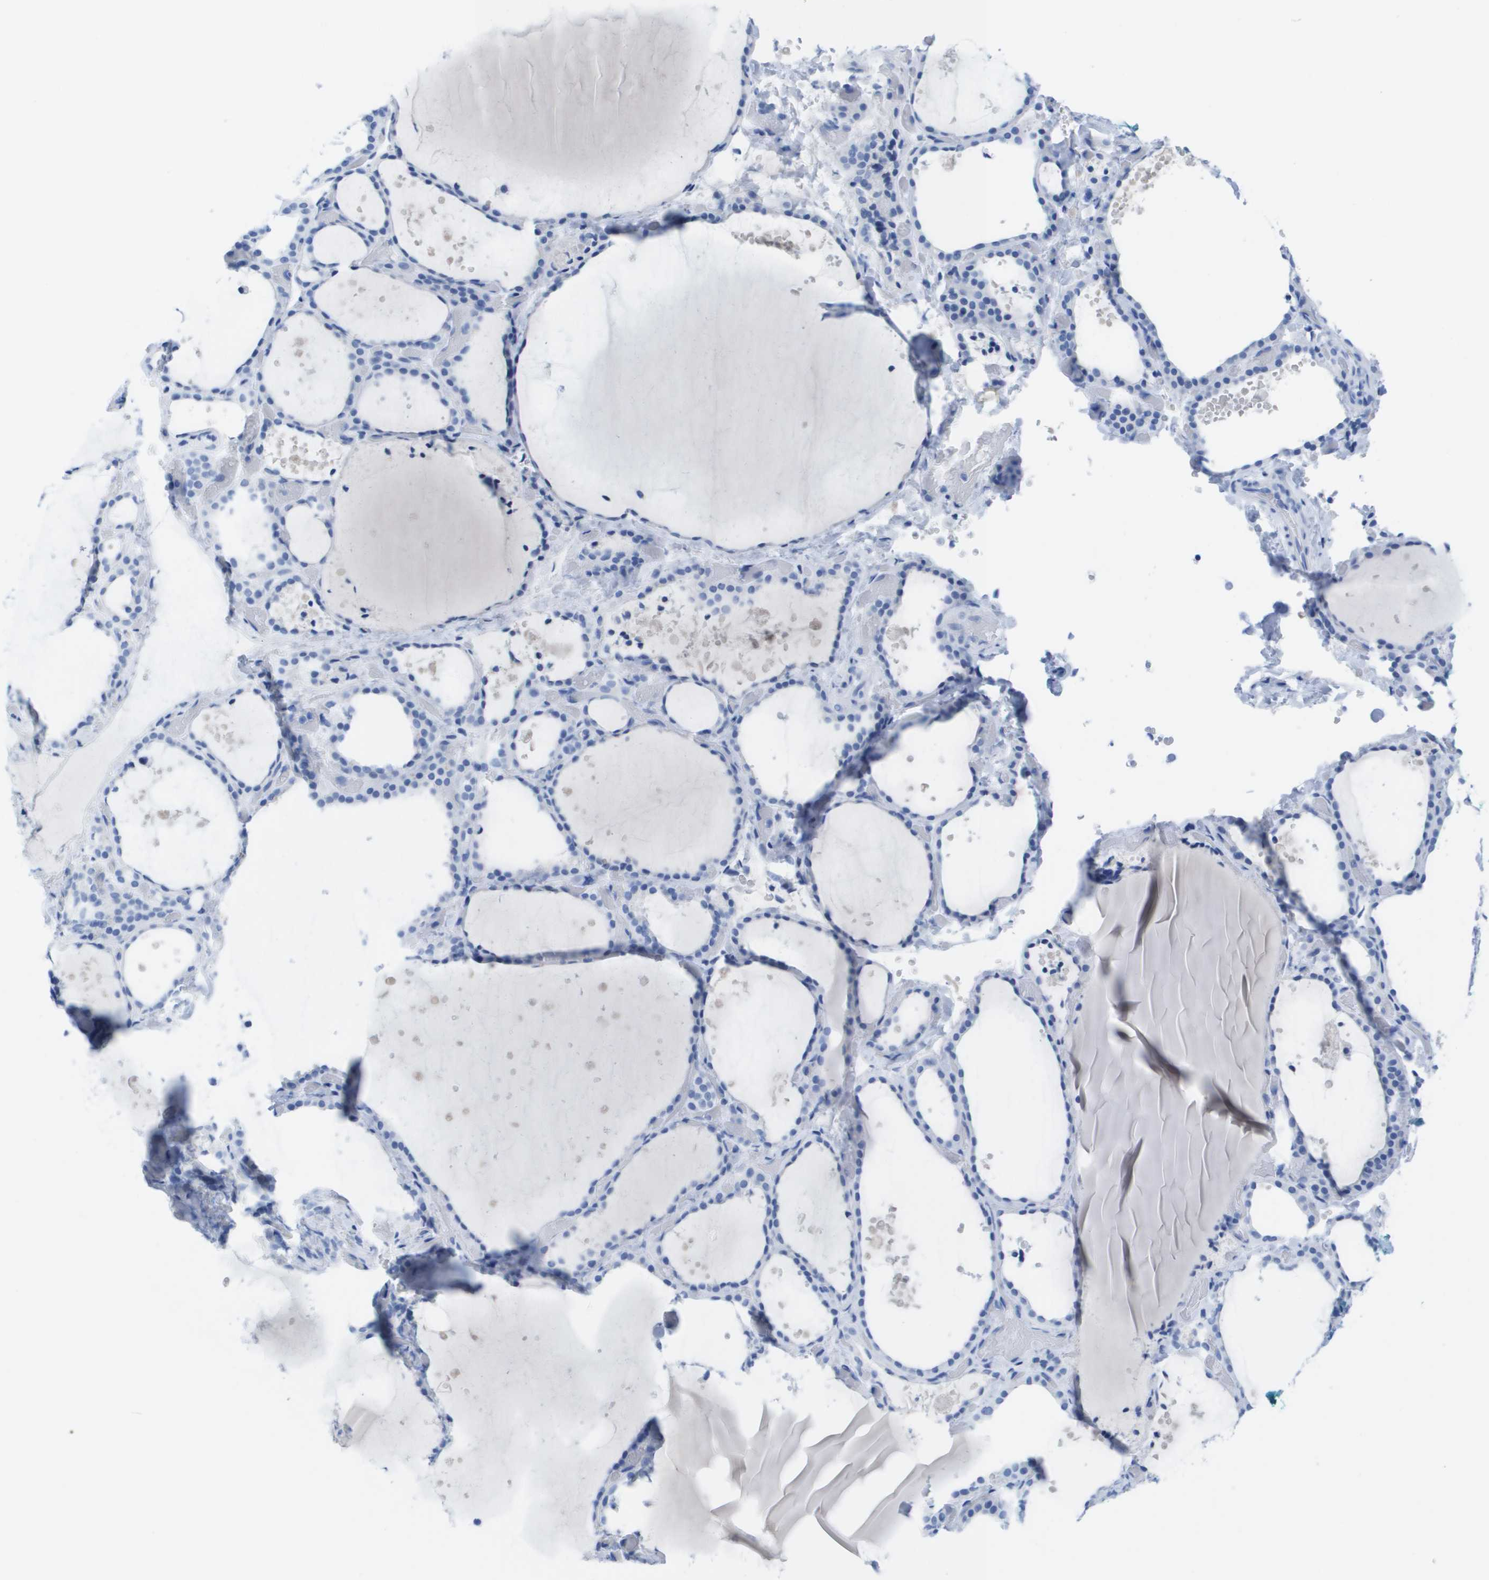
{"staining": {"intensity": "negative", "quantity": "none", "location": "none"}, "tissue": "thyroid gland", "cell_type": "Glandular cells", "image_type": "normal", "snomed": [{"axis": "morphology", "description": "Normal tissue, NOS"}, {"axis": "topography", "description": "Thyroid gland"}], "caption": "Thyroid gland was stained to show a protein in brown. There is no significant expression in glandular cells. Brightfield microscopy of IHC stained with DAB (brown) and hematoxylin (blue), captured at high magnification.", "gene": "KCNA3", "patient": {"sex": "female", "age": 44}}